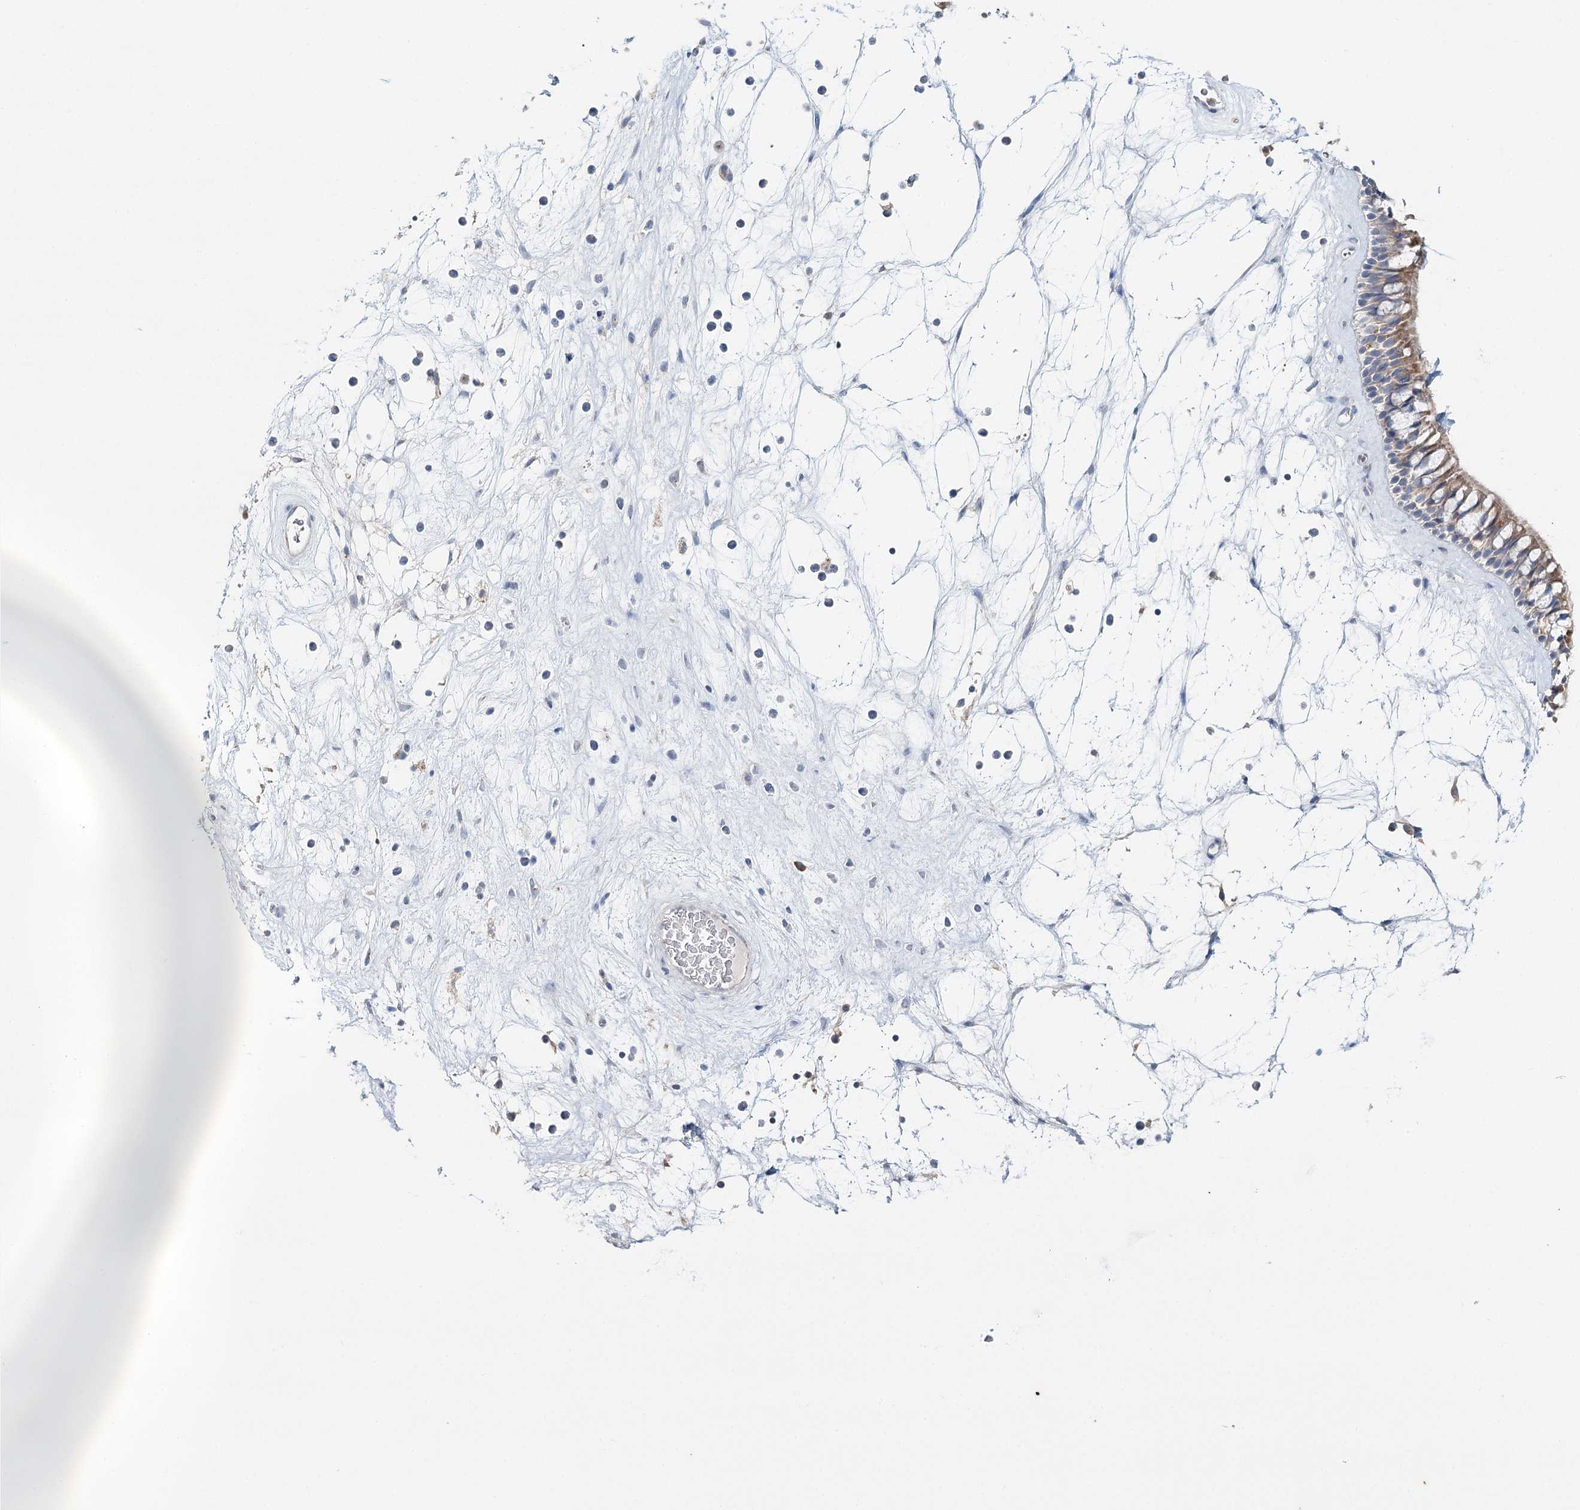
{"staining": {"intensity": "weak", "quantity": "25%-75%", "location": "cytoplasmic/membranous"}, "tissue": "nasopharynx", "cell_type": "Respiratory epithelial cells", "image_type": "normal", "snomed": [{"axis": "morphology", "description": "Normal tissue, NOS"}, {"axis": "topography", "description": "Nasopharynx"}], "caption": "Nasopharynx stained with DAB immunohistochemistry (IHC) reveals low levels of weak cytoplasmic/membranous expression in about 25%-75% of respiratory epithelial cells. (DAB (3,3'-diaminobenzidine) = brown stain, brightfield microscopy at high magnification).", "gene": "DAPK1", "patient": {"sex": "male", "age": 64}}